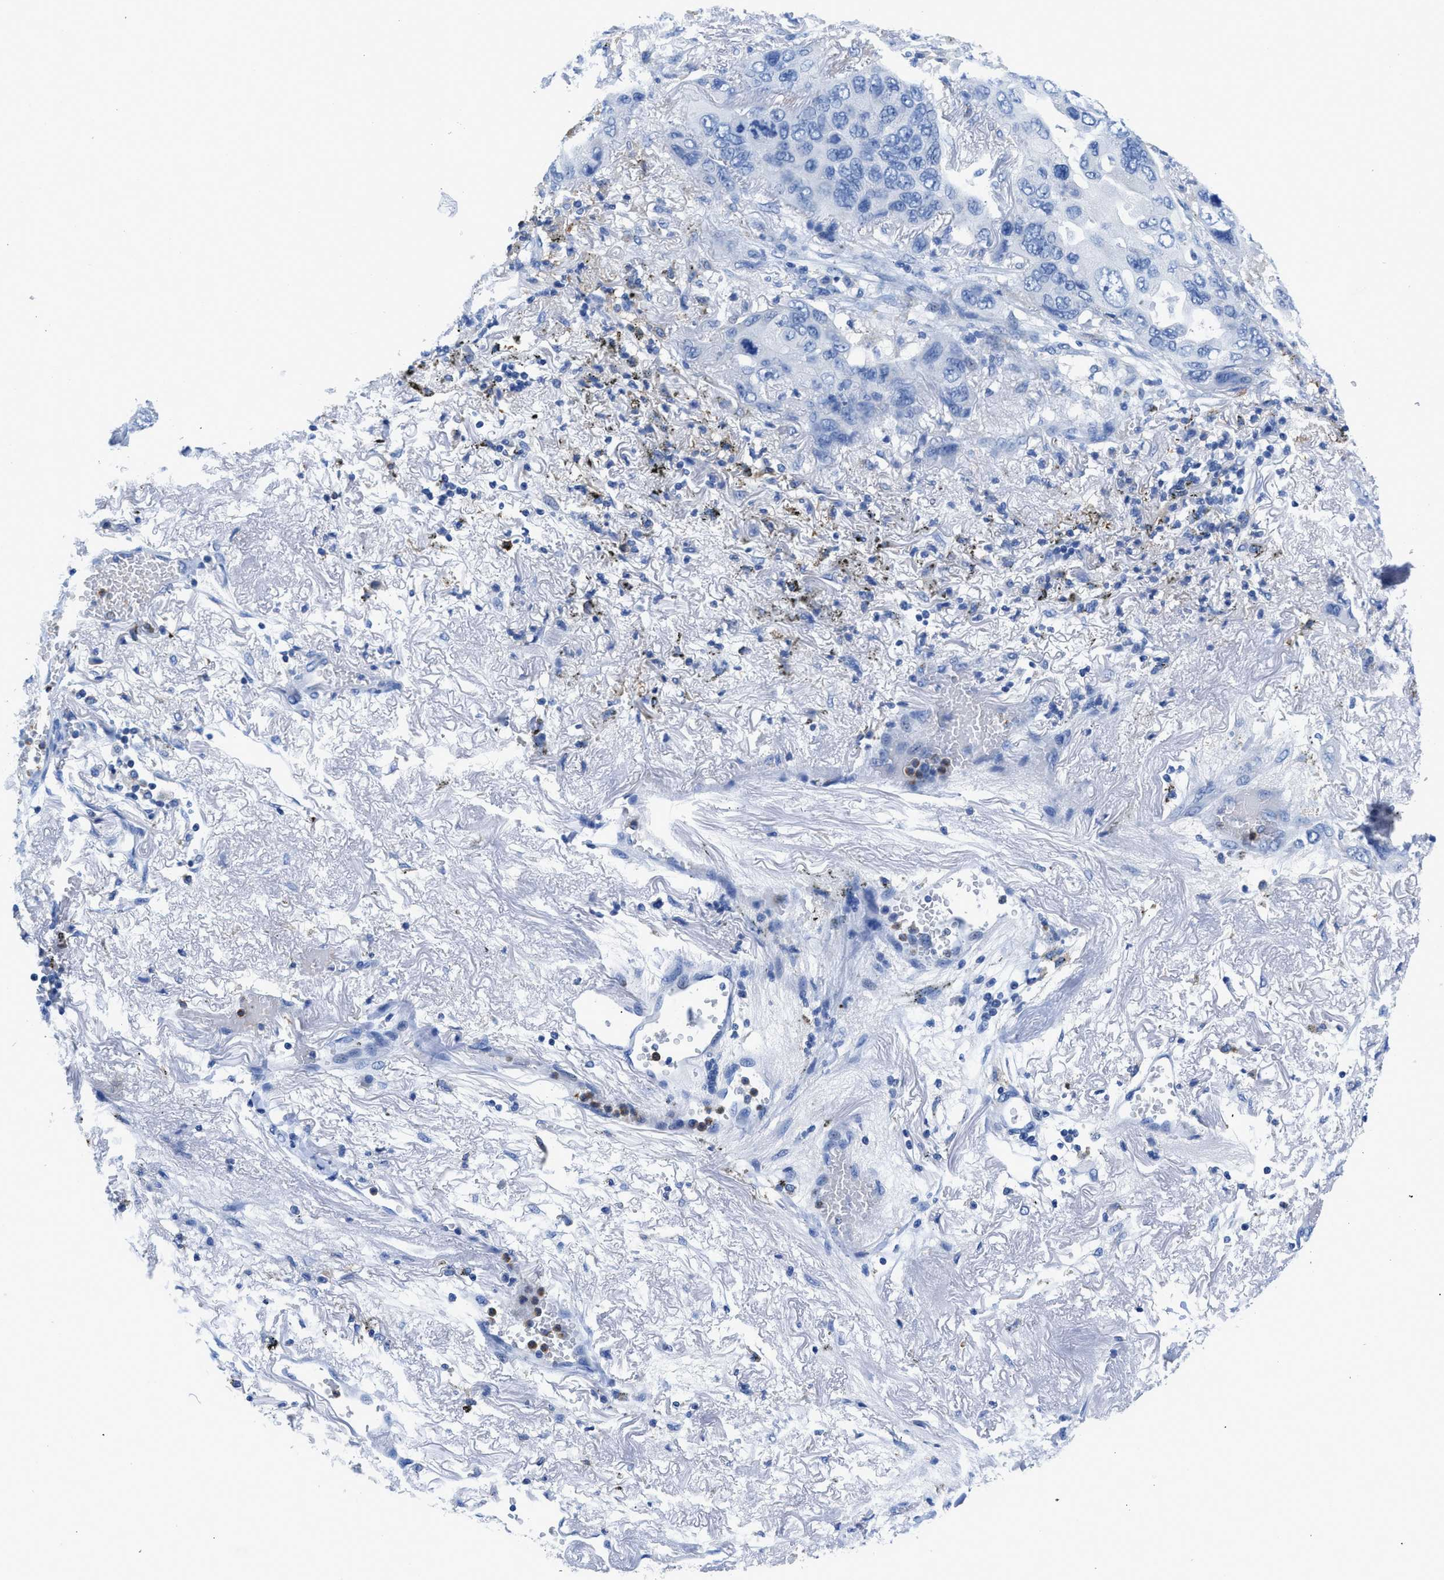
{"staining": {"intensity": "negative", "quantity": "none", "location": "none"}, "tissue": "lung cancer", "cell_type": "Tumor cells", "image_type": "cancer", "snomed": [{"axis": "morphology", "description": "Squamous cell carcinoma, NOS"}, {"axis": "topography", "description": "Lung"}], "caption": "Immunohistochemical staining of squamous cell carcinoma (lung) exhibits no significant expression in tumor cells.", "gene": "NEB", "patient": {"sex": "female", "age": 73}}